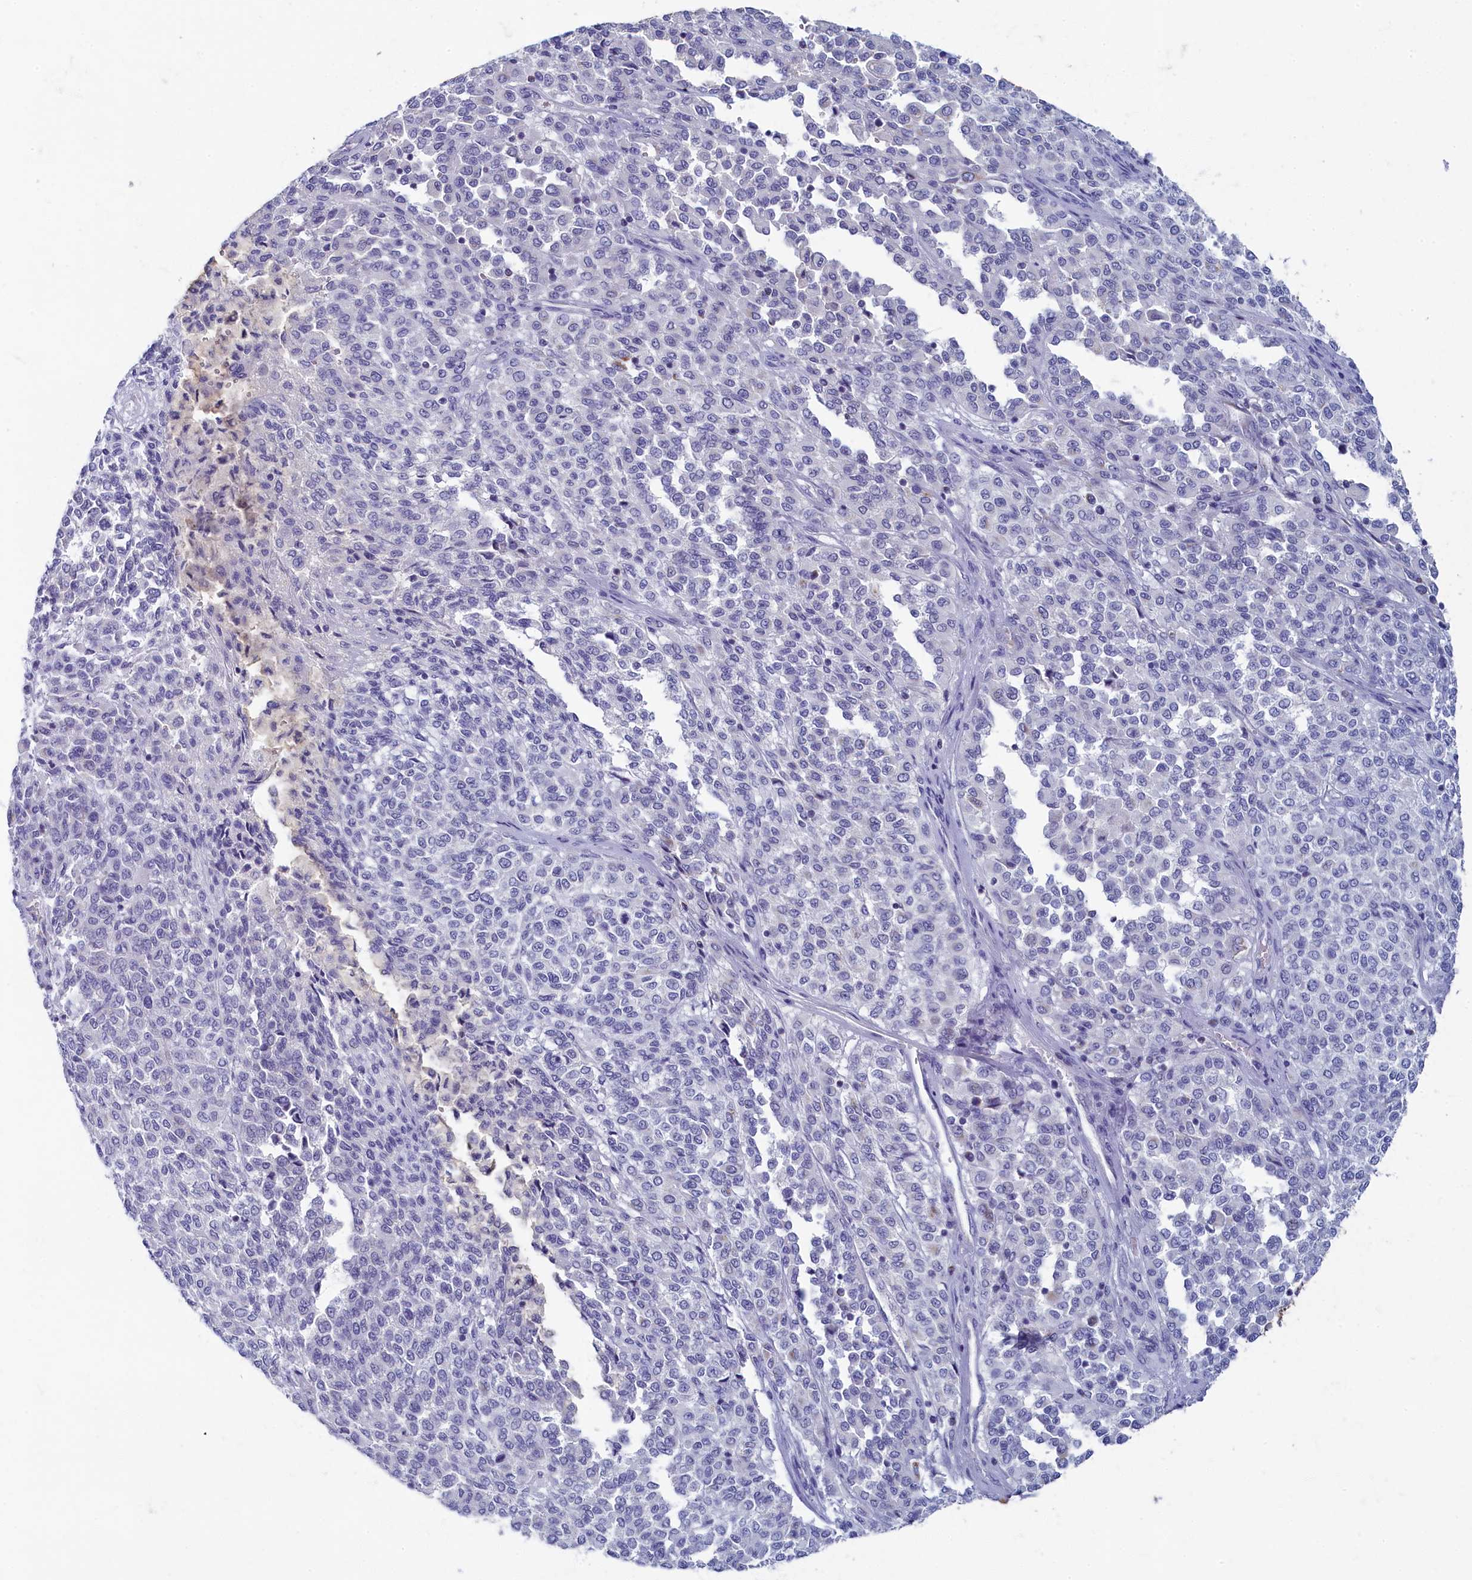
{"staining": {"intensity": "negative", "quantity": "none", "location": "none"}, "tissue": "melanoma", "cell_type": "Tumor cells", "image_type": "cancer", "snomed": [{"axis": "morphology", "description": "Malignant melanoma, Metastatic site"}, {"axis": "topography", "description": "Pancreas"}], "caption": "This histopathology image is of malignant melanoma (metastatic site) stained with immunohistochemistry to label a protein in brown with the nuclei are counter-stained blue. There is no staining in tumor cells. (DAB IHC with hematoxylin counter stain).", "gene": "OCIAD2", "patient": {"sex": "female", "age": 30}}